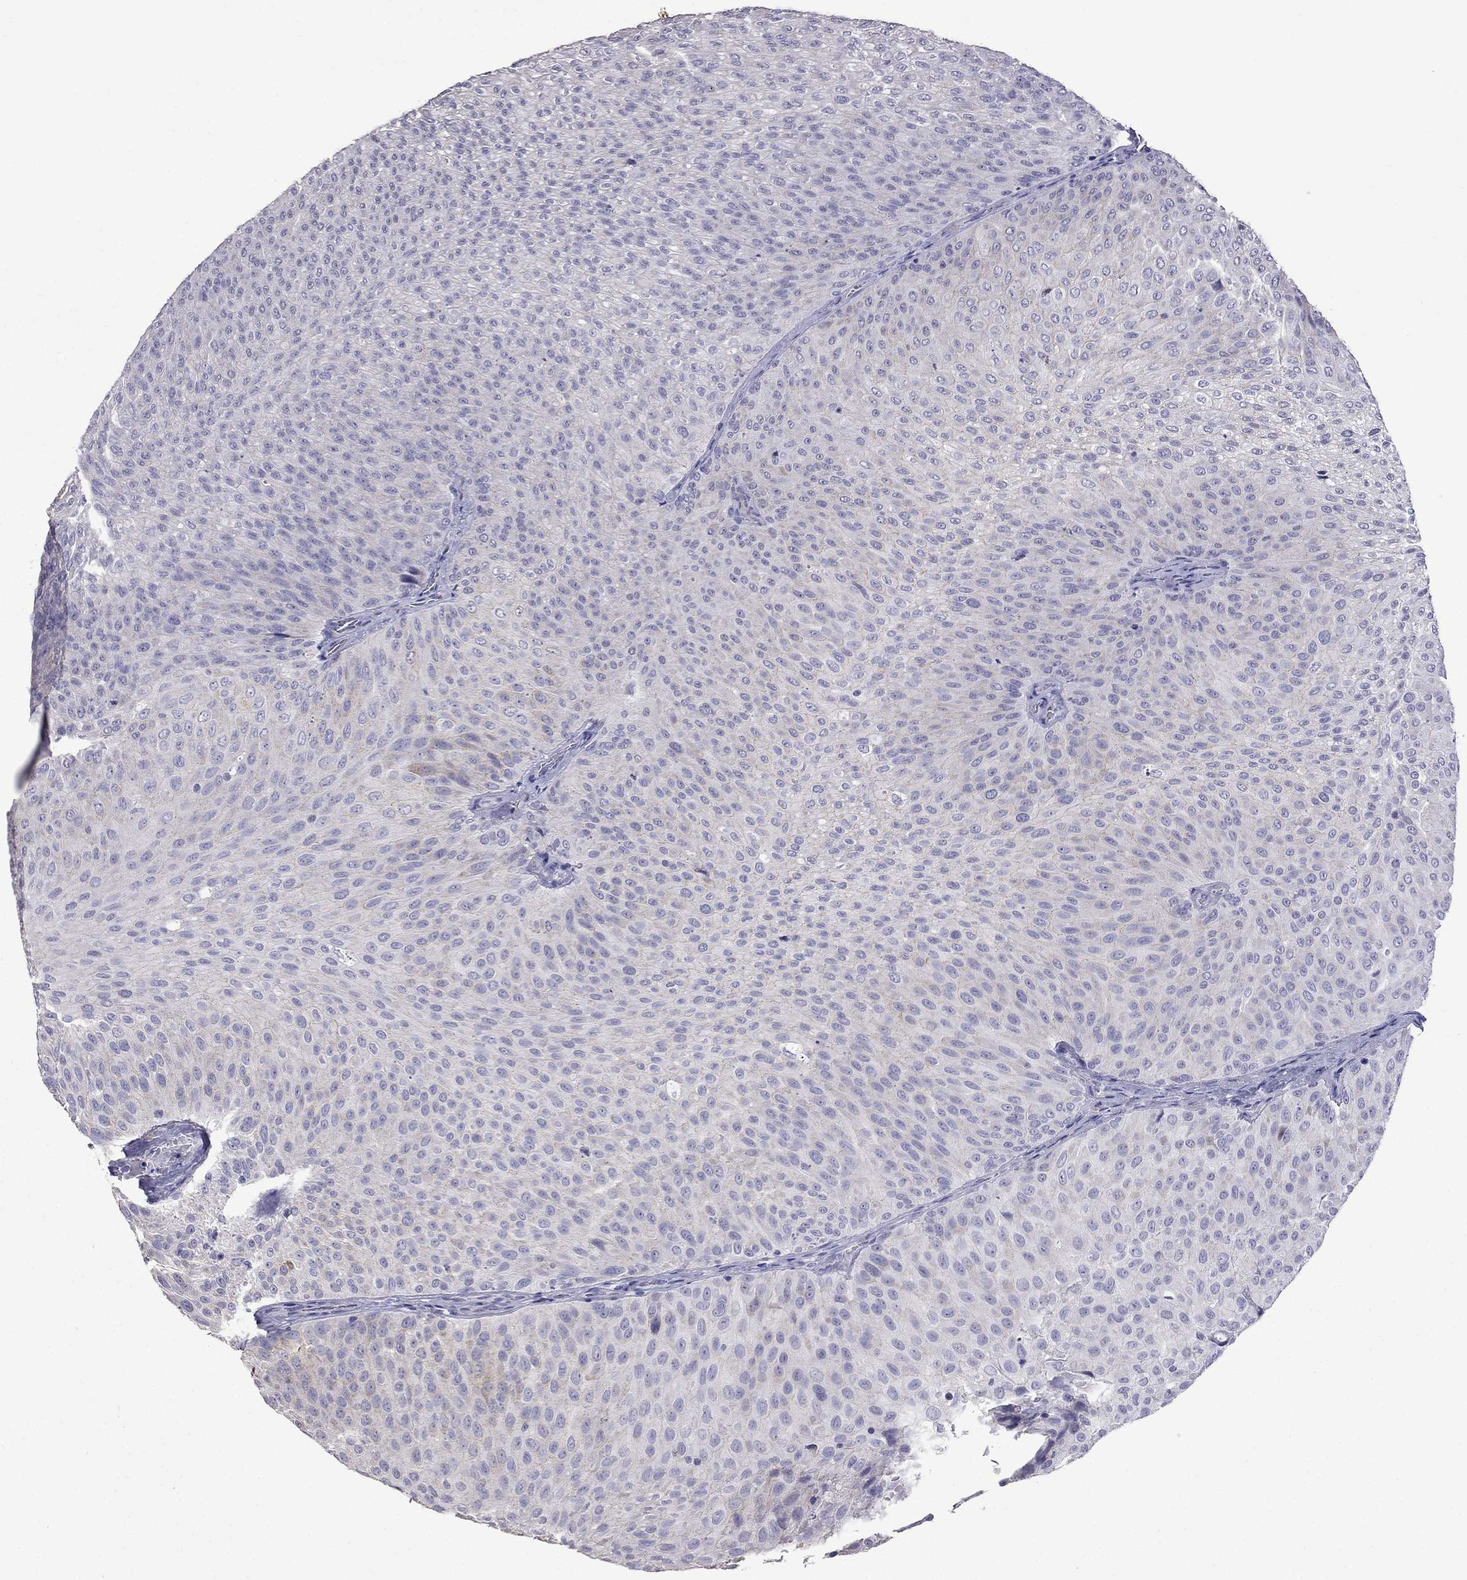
{"staining": {"intensity": "weak", "quantity": "<25%", "location": "cytoplasmic/membranous"}, "tissue": "urothelial cancer", "cell_type": "Tumor cells", "image_type": "cancer", "snomed": [{"axis": "morphology", "description": "Urothelial carcinoma, Low grade"}, {"axis": "topography", "description": "Urinary bladder"}], "caption": "Urothelial carcinoma (low-grade) was stained to show a protein in brown. There is no significant positivity in tumor cells.", "gene": "AK5", "patient": {"sex": "male", "age": 78}}